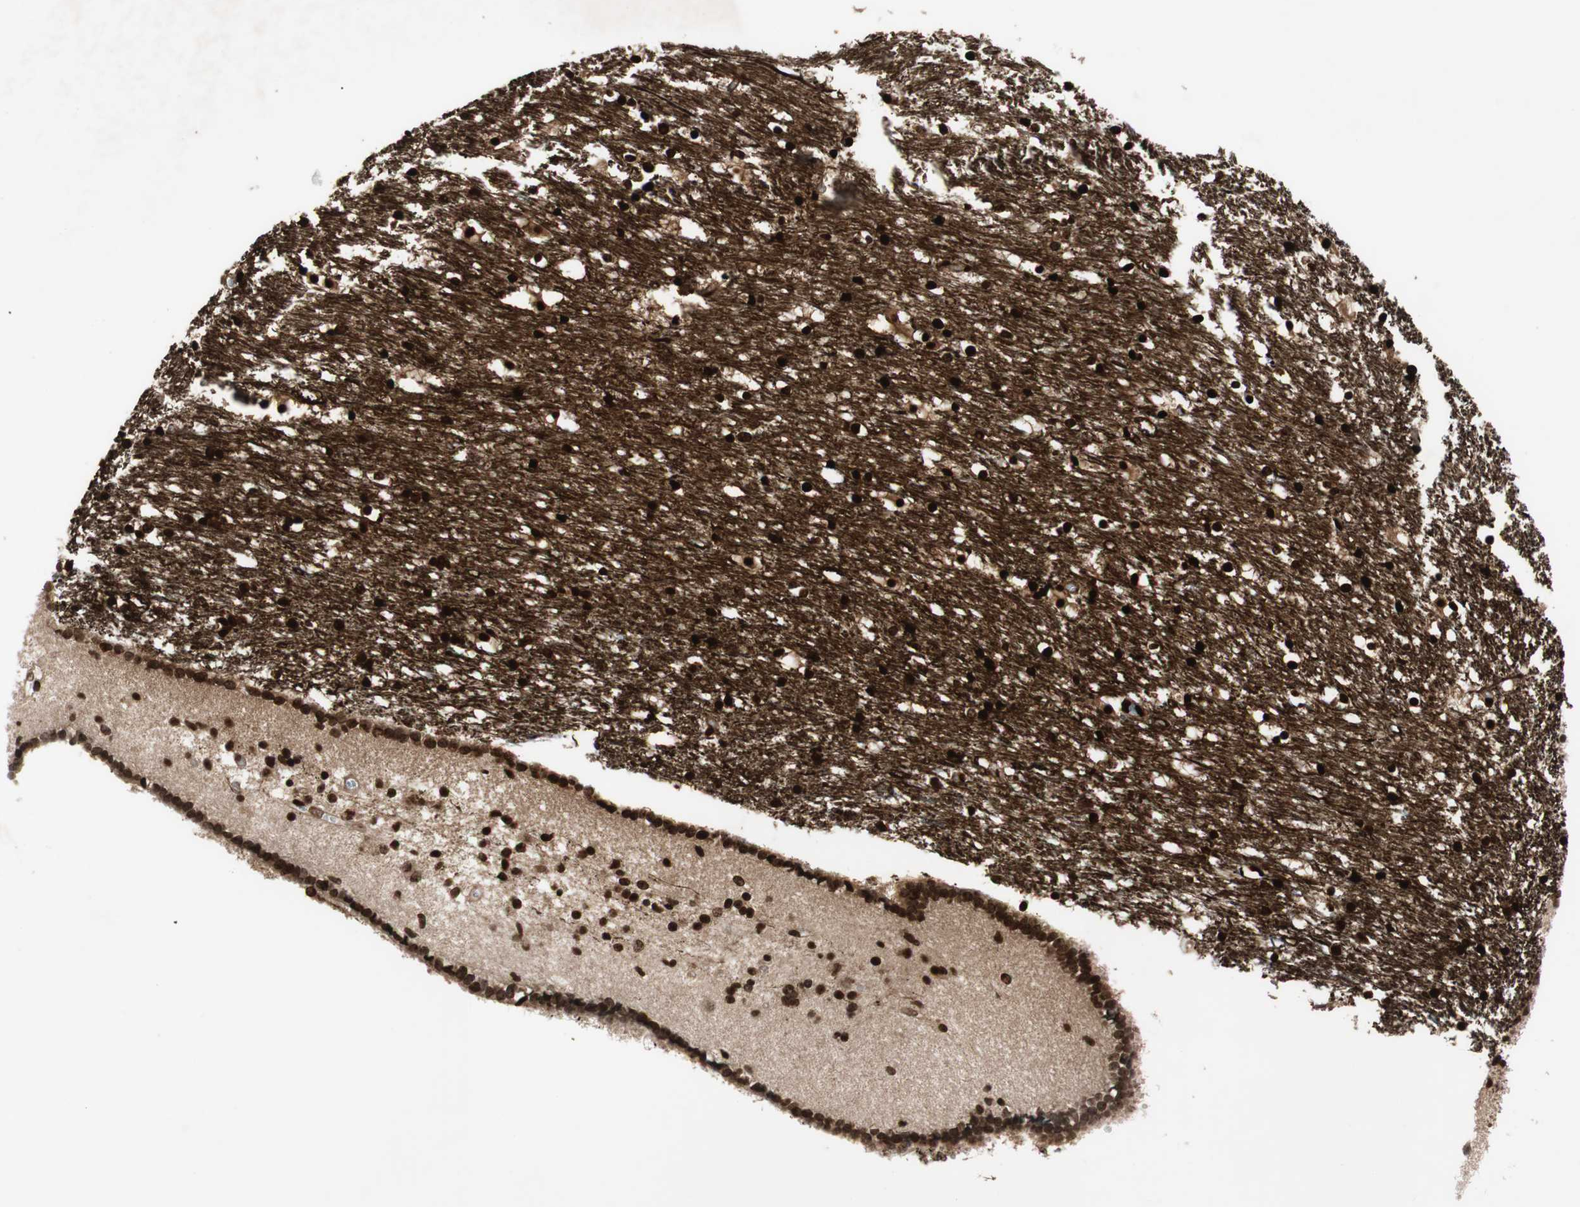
{"staining": {"intensity": "strong", "quantity": "25%-75%", "location": "cytoplasmic/membranous,nuclear"}, "tissue": "caudate", "cell_type": "Glial cells", "image_type": "normal", "snomed": [{"axis": "morphology", "description": "Normal tissue, NOS"}, {"axis": "topography", "description": "Lateral ventricle wall"}], "caption": "Glial cells display high levels of strong cytoplasmic/membranous,nuclear staining in approximately 25%-75% of cells in unremarkable human caudate. The protein of interest is stained brown, and the nuclei are stained in blue (DAB IHC with brightfield microscopy, high magnification).", "gene": "PRRG4", "patient": {"sex": "male", "age": 45}}